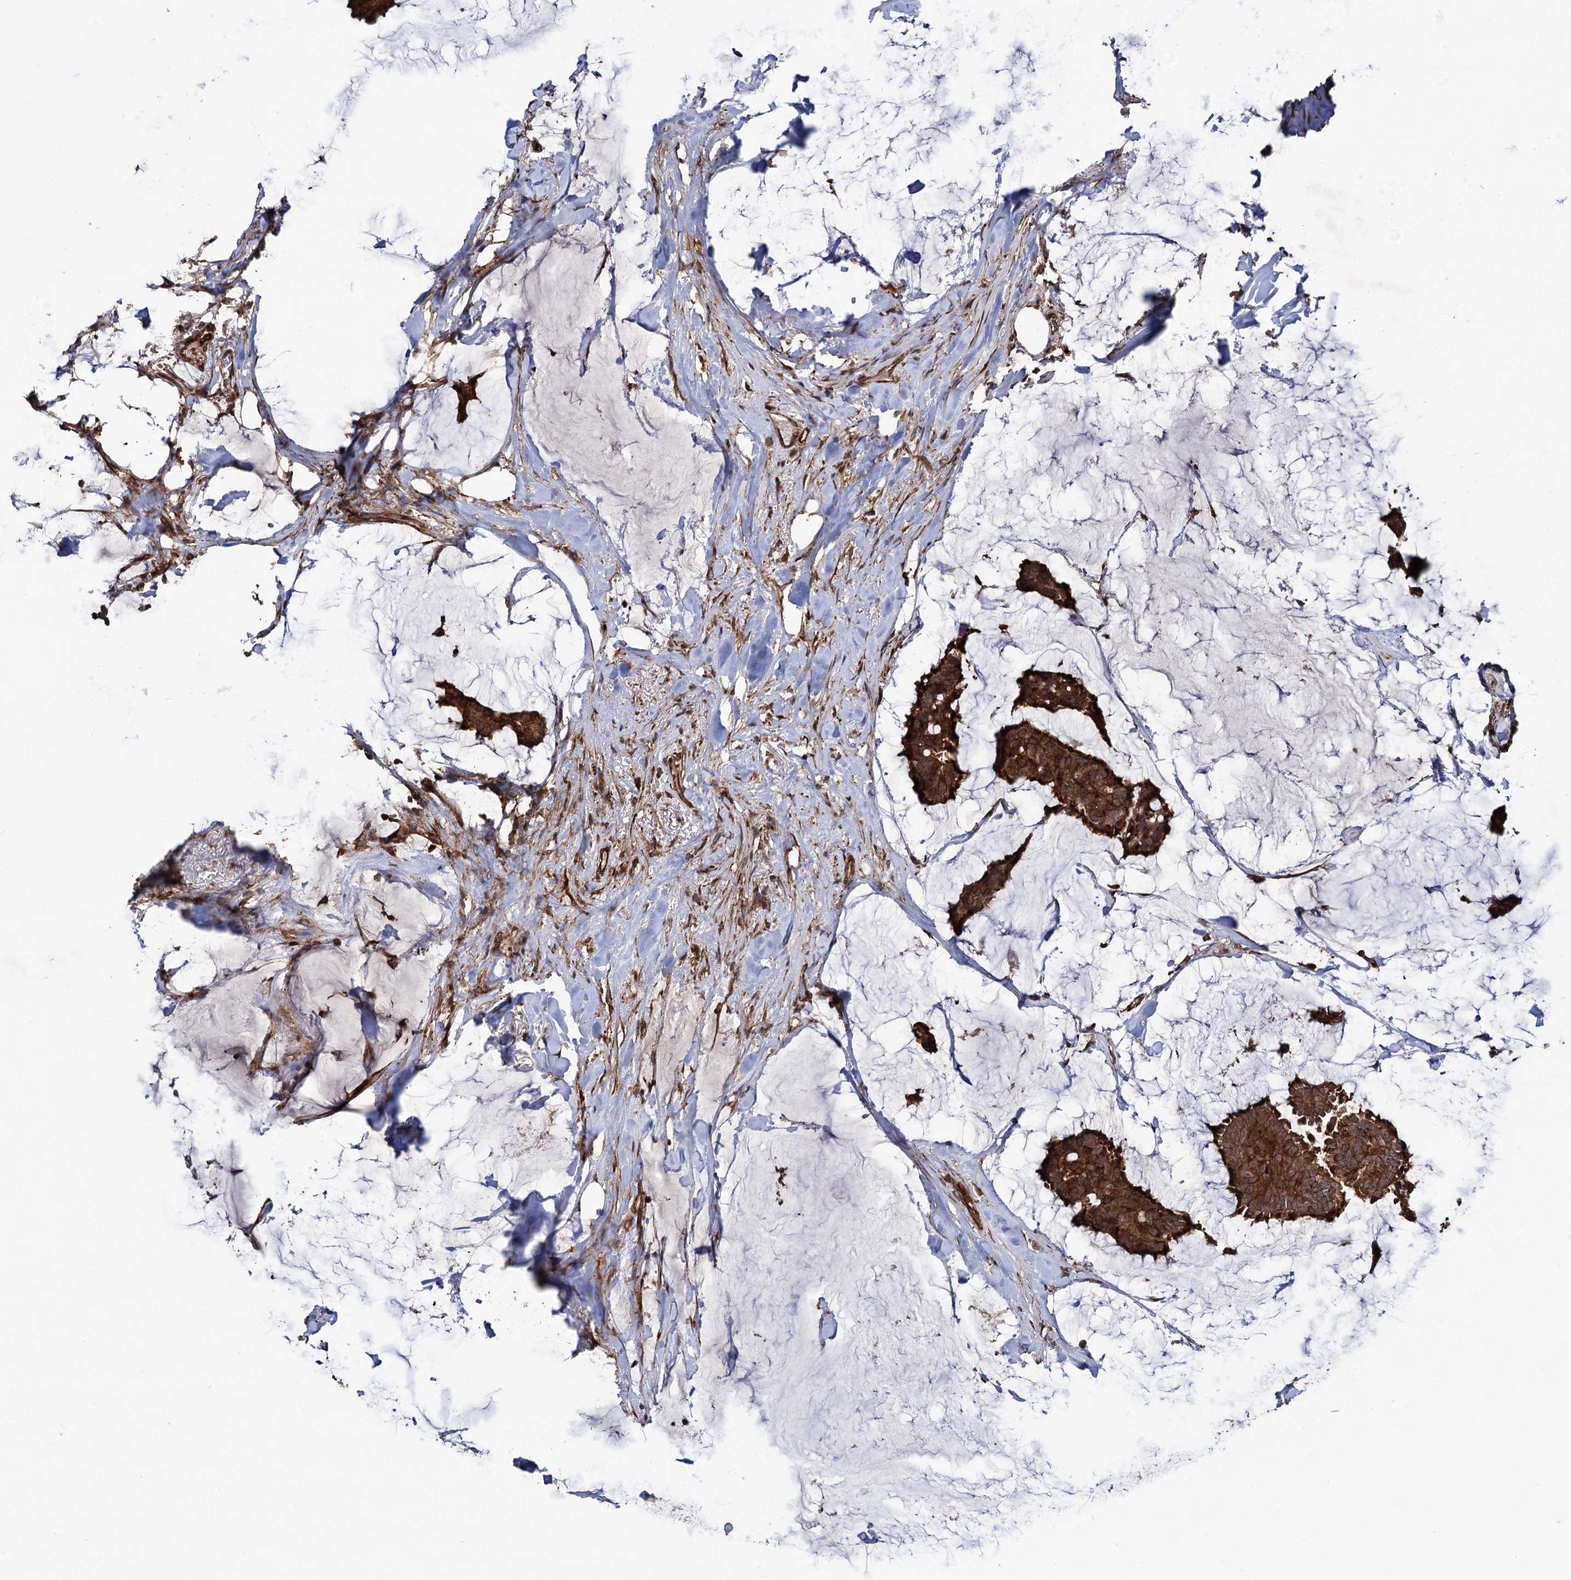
{"staining": {"intensity": "strong", "quantity": ">75%", "location": "cytoplasmic/membranous"}, "tissue": "breast cancer", "cell_type": "Tumor cells", "image_type": "cancer", "snomed": [{"axis": "morphology", "description": "Duct carcinoma"}, {"axis": "topography", "description": "Breast"}], "caption": "There is high levels of strong cytoplasmic/membranous expression in tumor cells of invasive ductal carcinoma (breast), as demonstrated by immunohistochemical staining (brown color).", "gene": "ATP8B4", "patient": {"sex": "female", "age": 93}}